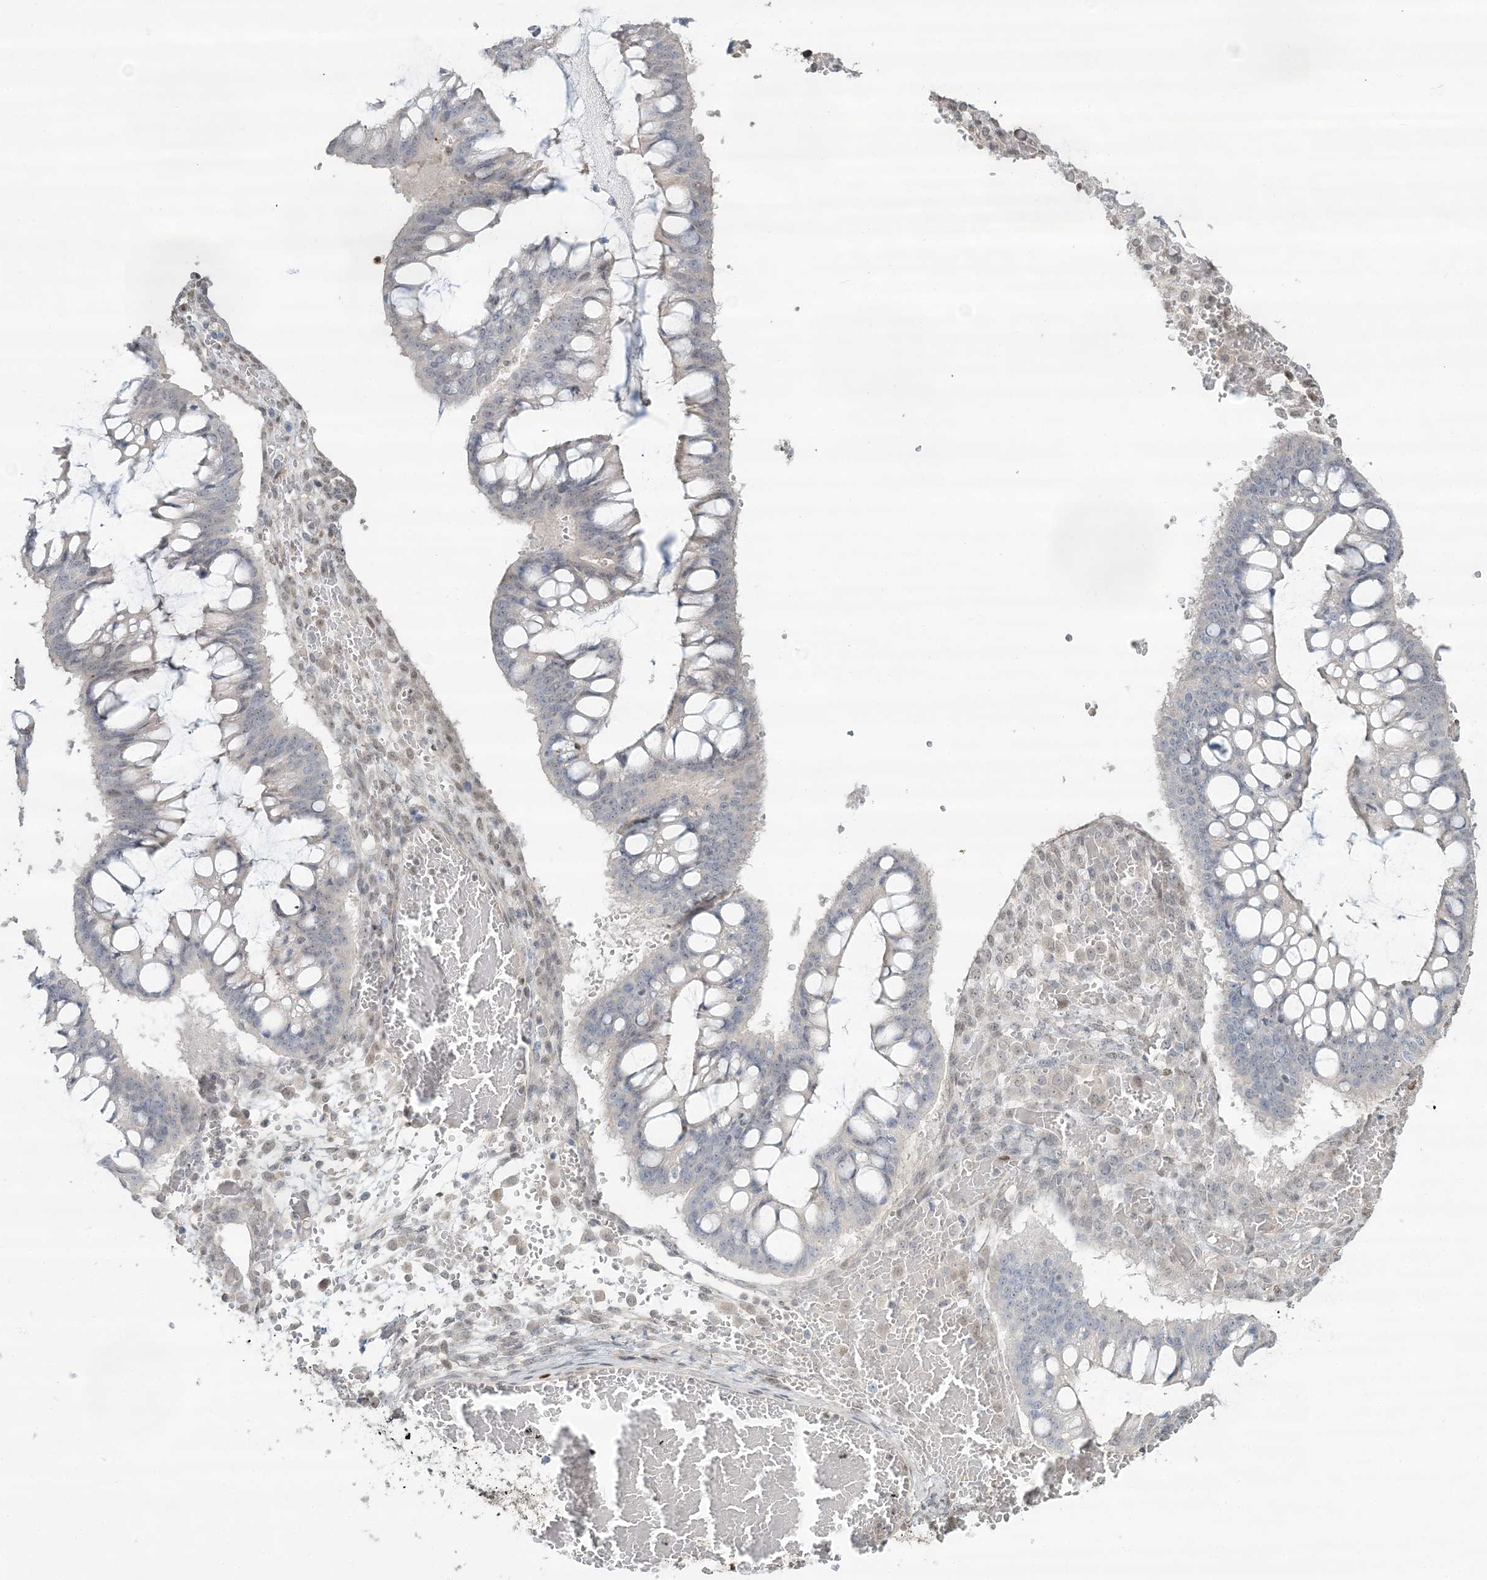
{"staining": {"intensity": "strong", "quantity": "<25%", "location": "nuclear"}, "tissue": "ovarian cancer", "cell_type": "Tumor cells", "image_type": "cancer", "snomed": [{"axis": "morphology", "description": "Cystadenocarcinoma, mucinous, NOS"}, {"axis": "topography", "description": "Ovary"}], "caption": "Protein analysis of mucinous cystadenocarcinoma (ovarian) tissue reveals strong nuclear positivity in approximately <25% of tumor cells.", "gene": "SUMO2", "patient": {"sex": "female", "age": 73}}